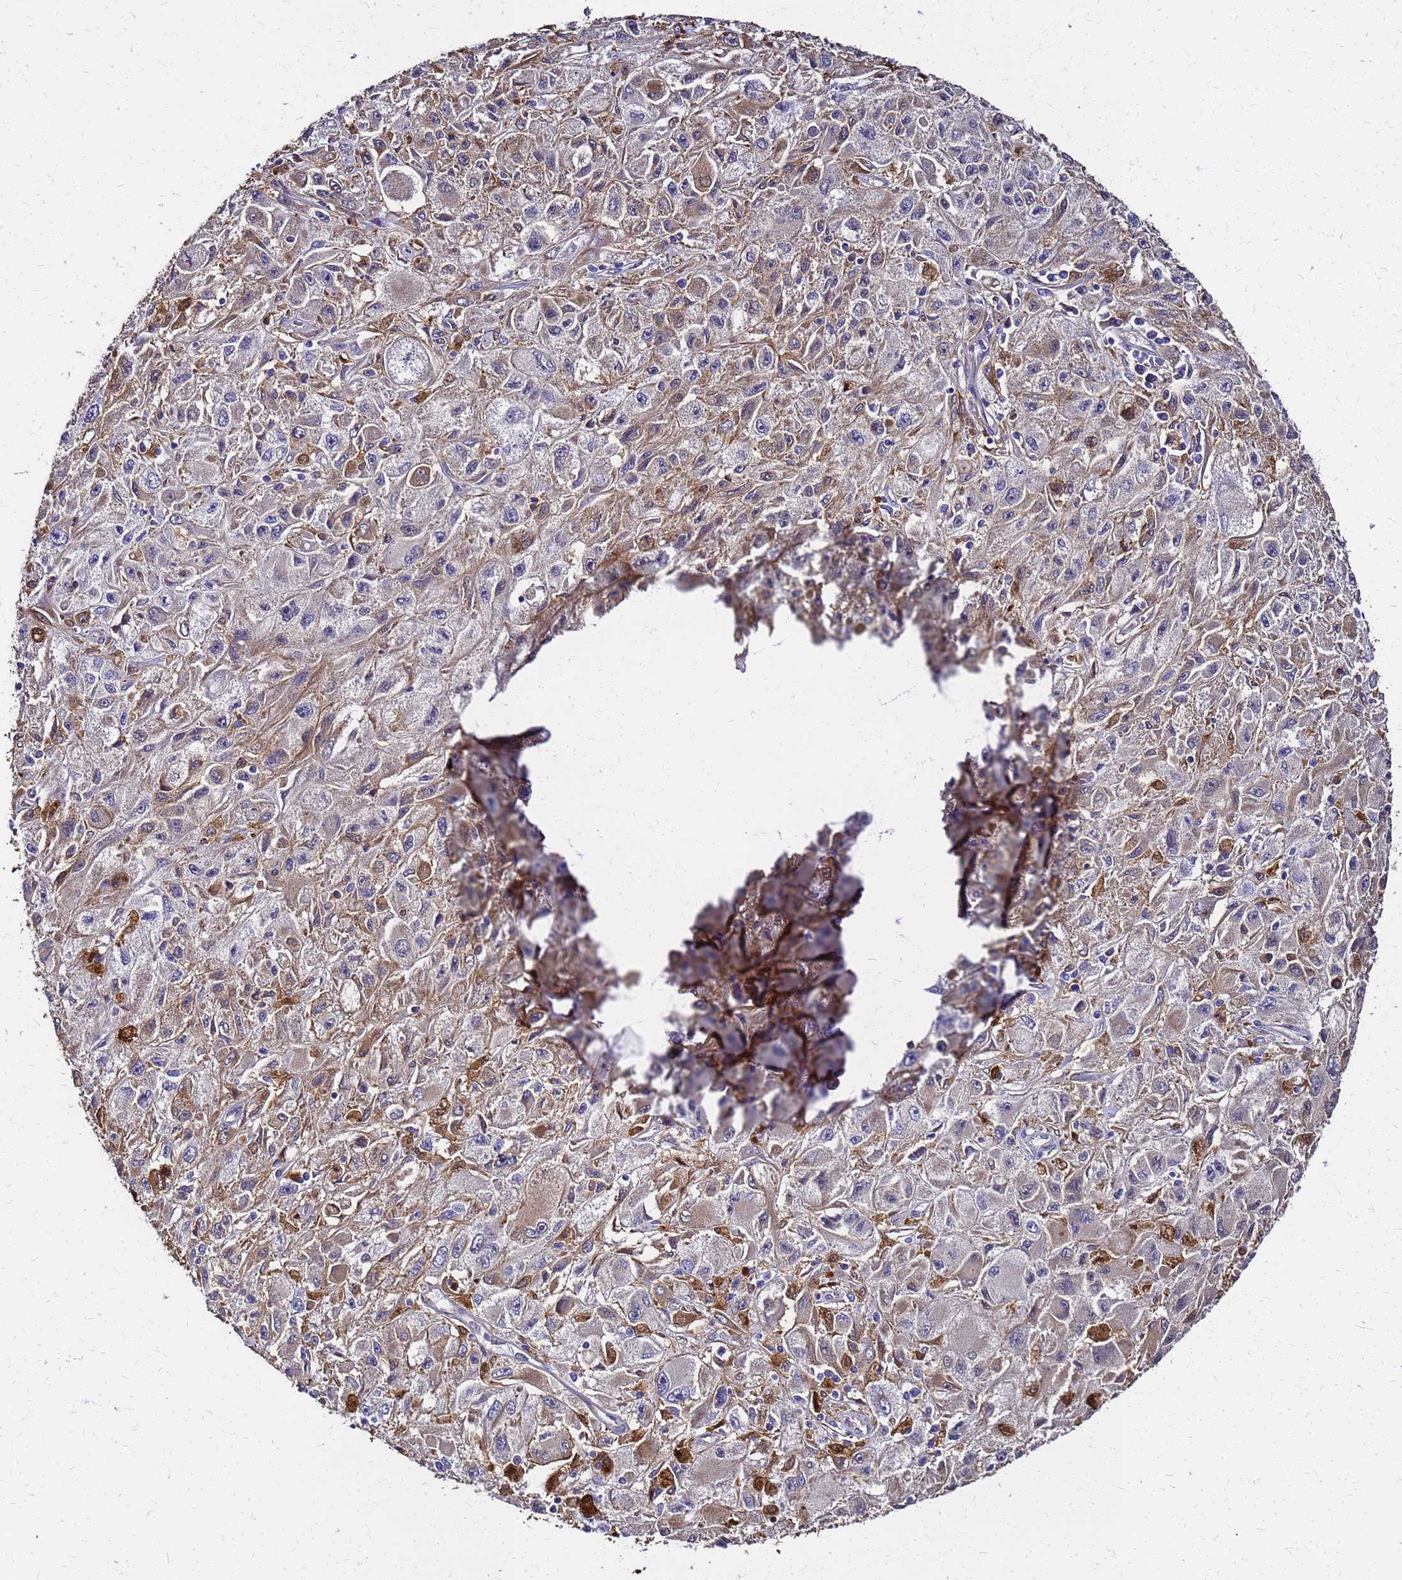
{"staining": {"intensity": "moderate", "quantity": "<25%", "location": "cytoplasmic/membranous"}, "tissue": "melanoma", "cell_type": "Tumor cells", "image_type": "cancer", "snomed": [{"axis": "morphology", "description": "Malignant melanoma, Metastatic site"}, {"axis": "topography", "description": "Skin"}], "caption": "Melanoma stained for a protein shows moderate cytoplasmic/membranous positivity in tumor cells.", "gene": "S100A11", "patient": {"sex": "male", "age": 53}}